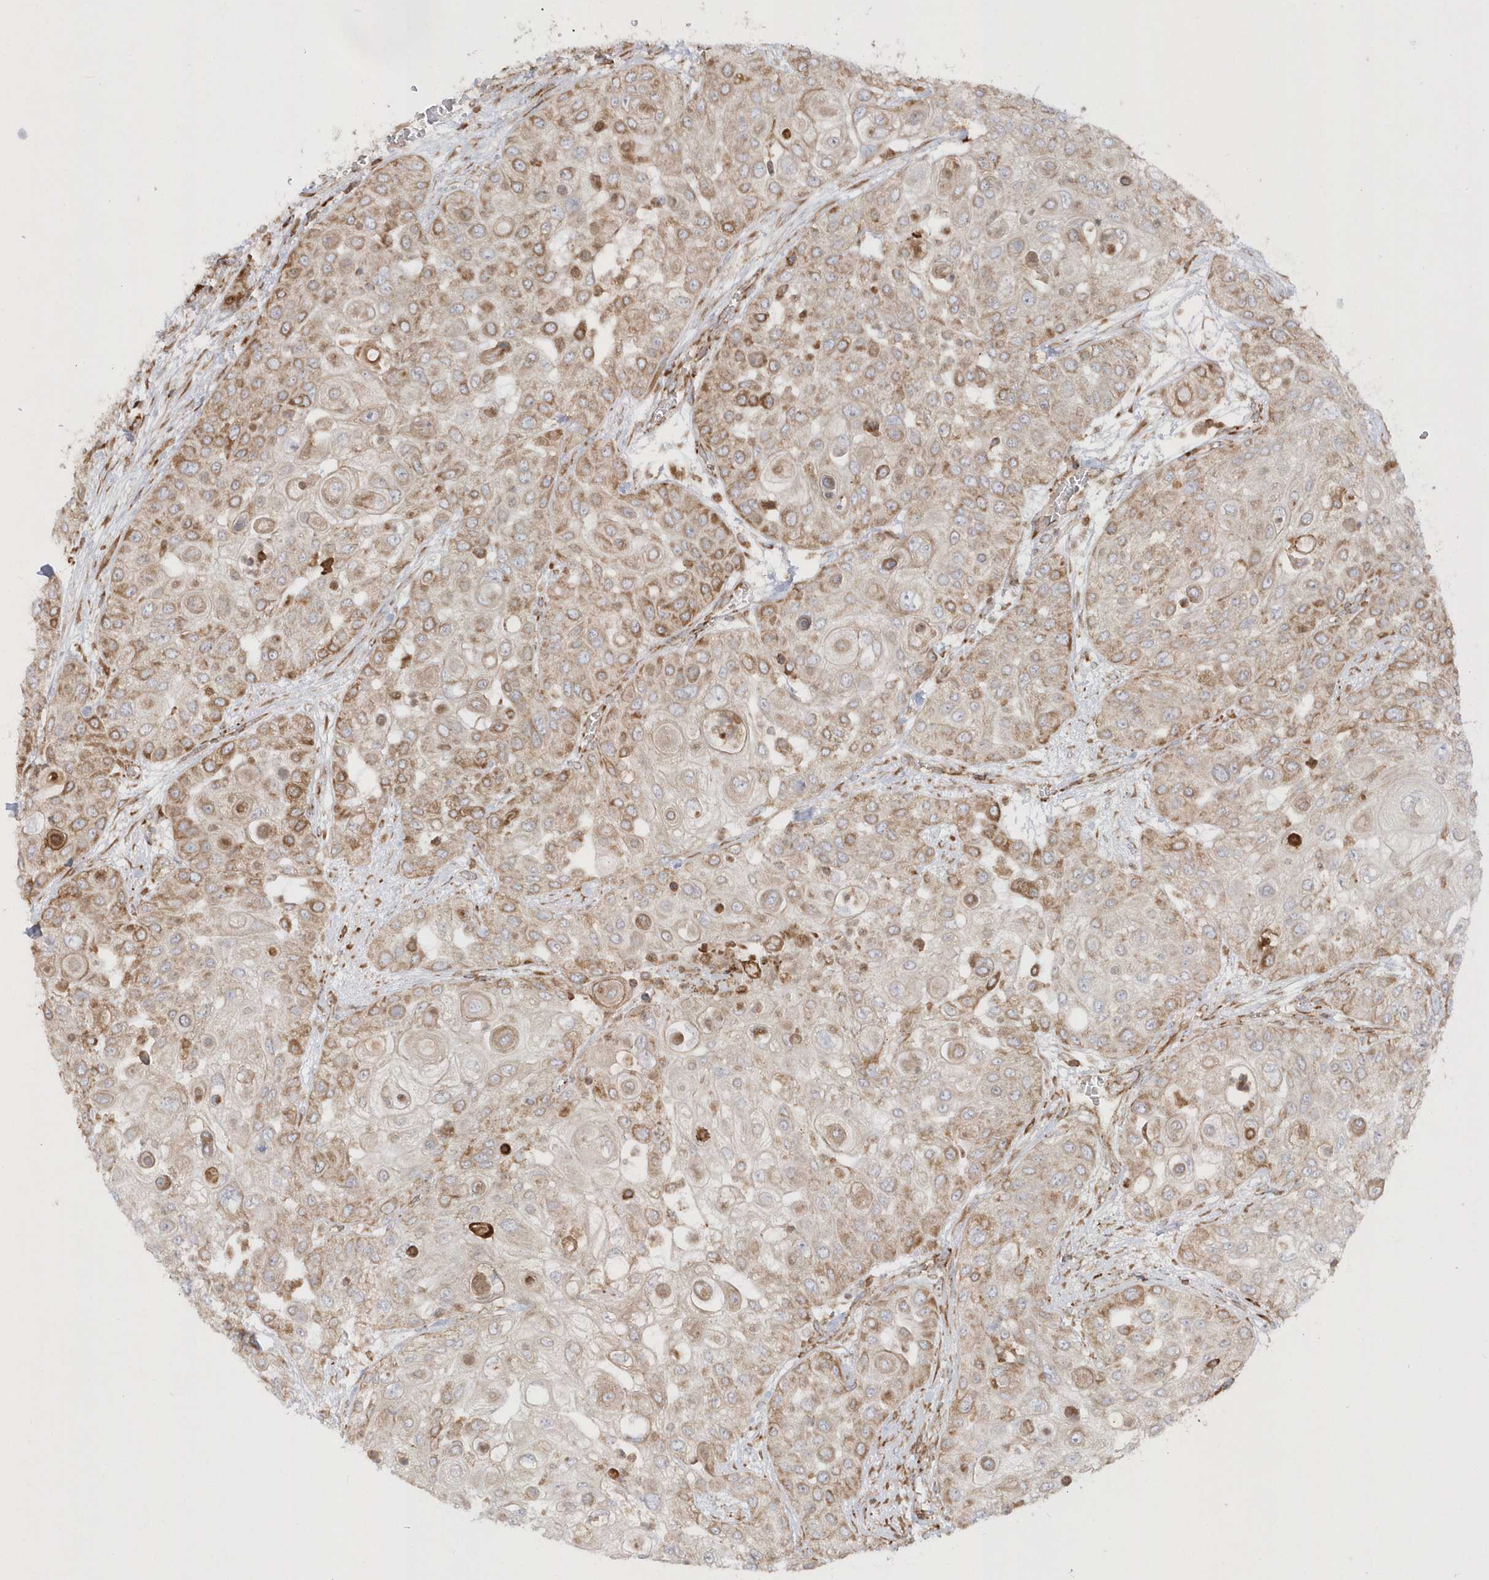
{"staining": {"intensity": "moderate", "quantity": ">75%", "location": "cytoplasmic/membranous"}, "tissue": "urothelial cancer", "cell_type": "Tumor cells", "image_type": "cancer", "snomed": [{"axis": "morphology", "description": "Urothelial carcinoma, High grade"}, {"axis": "topography", "description": "Urinary bladder"}], "caption": "Immunohistochemistry of urothelial cancer shows medium levels of moderate cytoplasmic/membranous expression in about >75% of tumor cells.", "gene": "SH3BP2", "patient": {"sex": "female", "age": 79}}